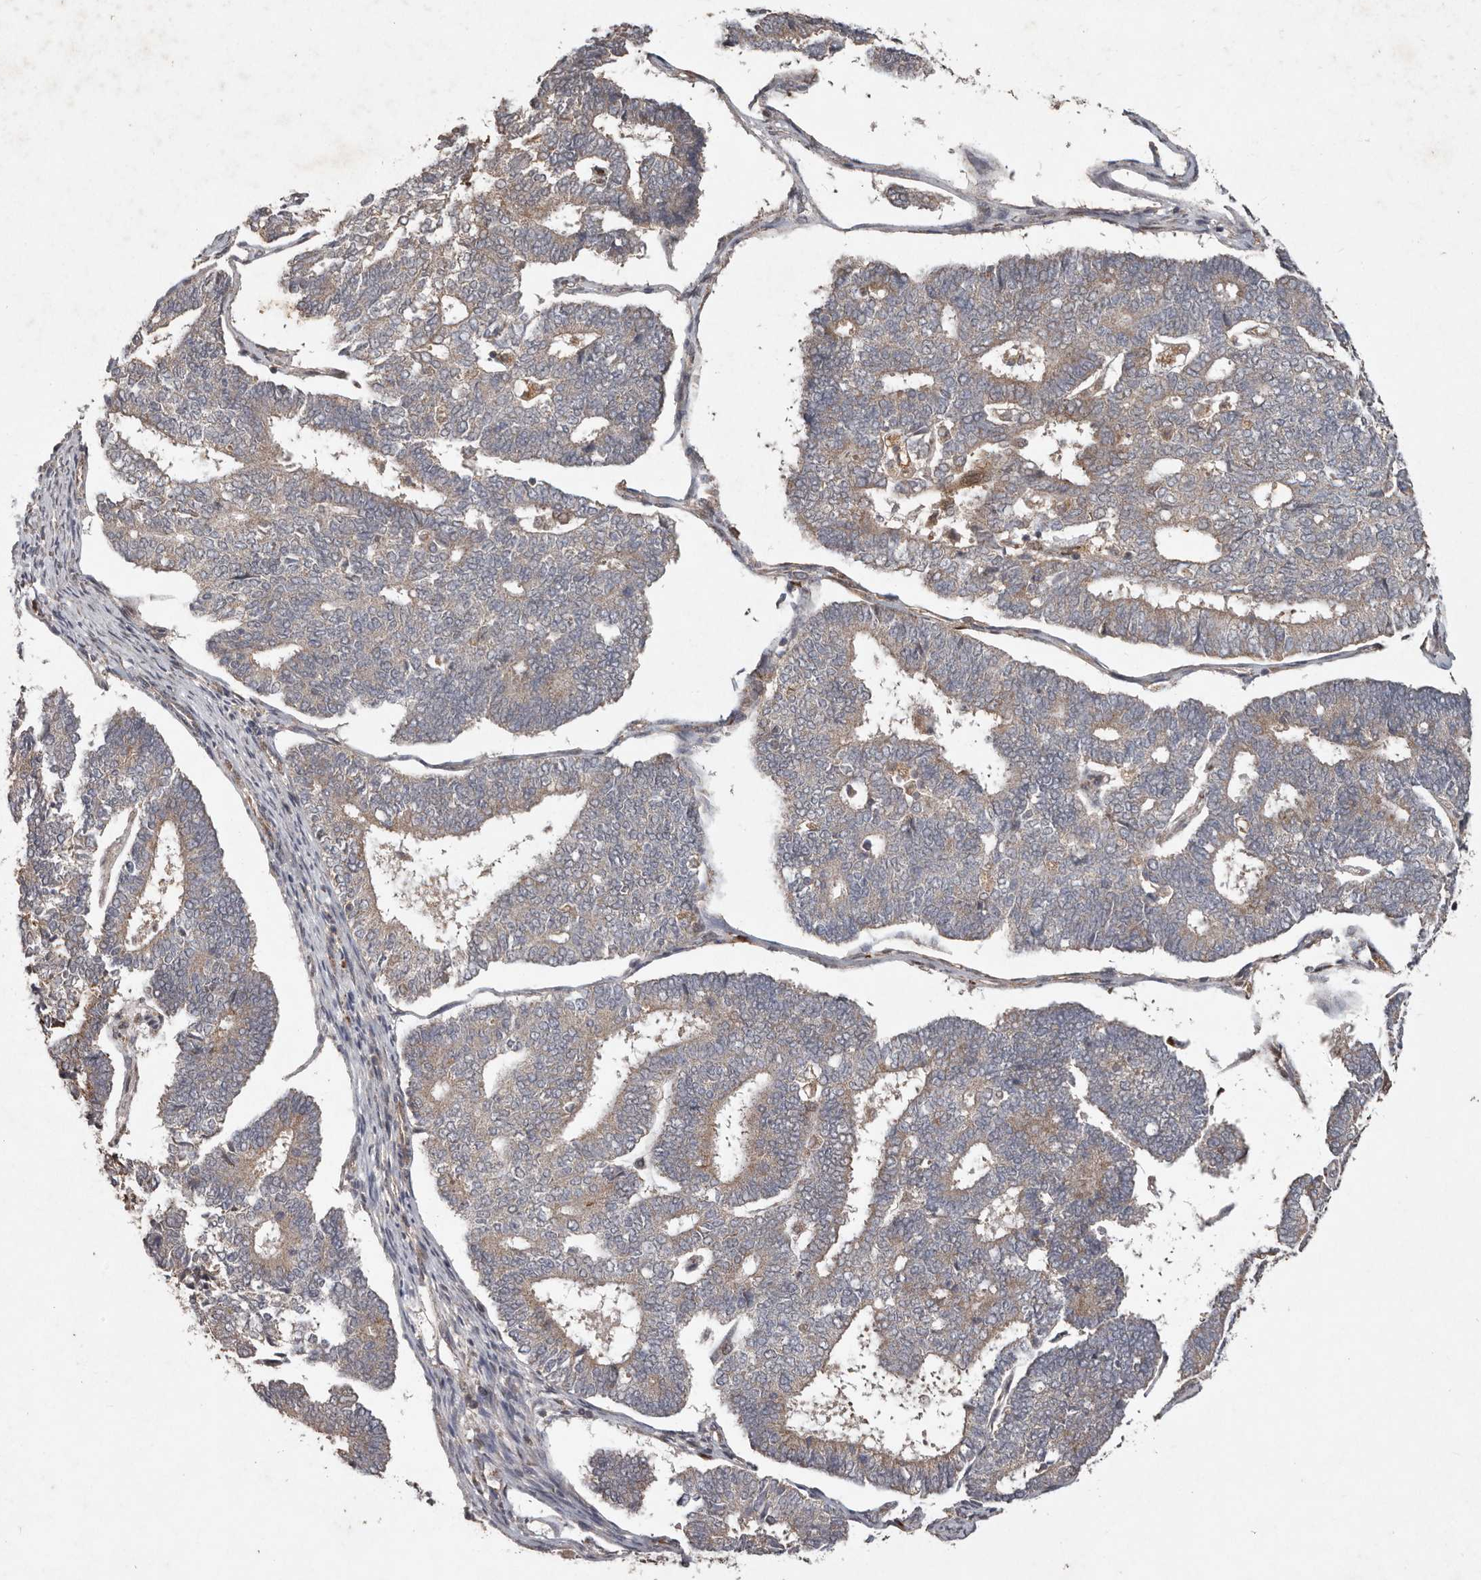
{"staining": {"intensity": "moderate", "quantity": "<25%", "location": "cytoplasmic/membranous"}, "tissue": "endometrial cancer", "cell_type": "Tumor cells", "image_type": "cancer", "snomed": [{"axis": "morphology", "description": "Adenocarcinoma, NOS"}, {"axis": "topography", "description": "Endometrium"}], "caption": "Endometrial cancer (adenocarcinoma) stained with DAB (3,3'-diaminobenzidine) immunohistochemistry (IHC) exhibits low levels of moderate cytoplasmic/membranous staining in approximately <25% of tumor cells. The staining is performed using DAB (3,3'-diaminobenzidine) brown chromogen to label protein expression. The nuclei are counter-stained blue using hematoxylin.", "gene": "PLOD2", "patient": {"sex": "female", "age": 70}}